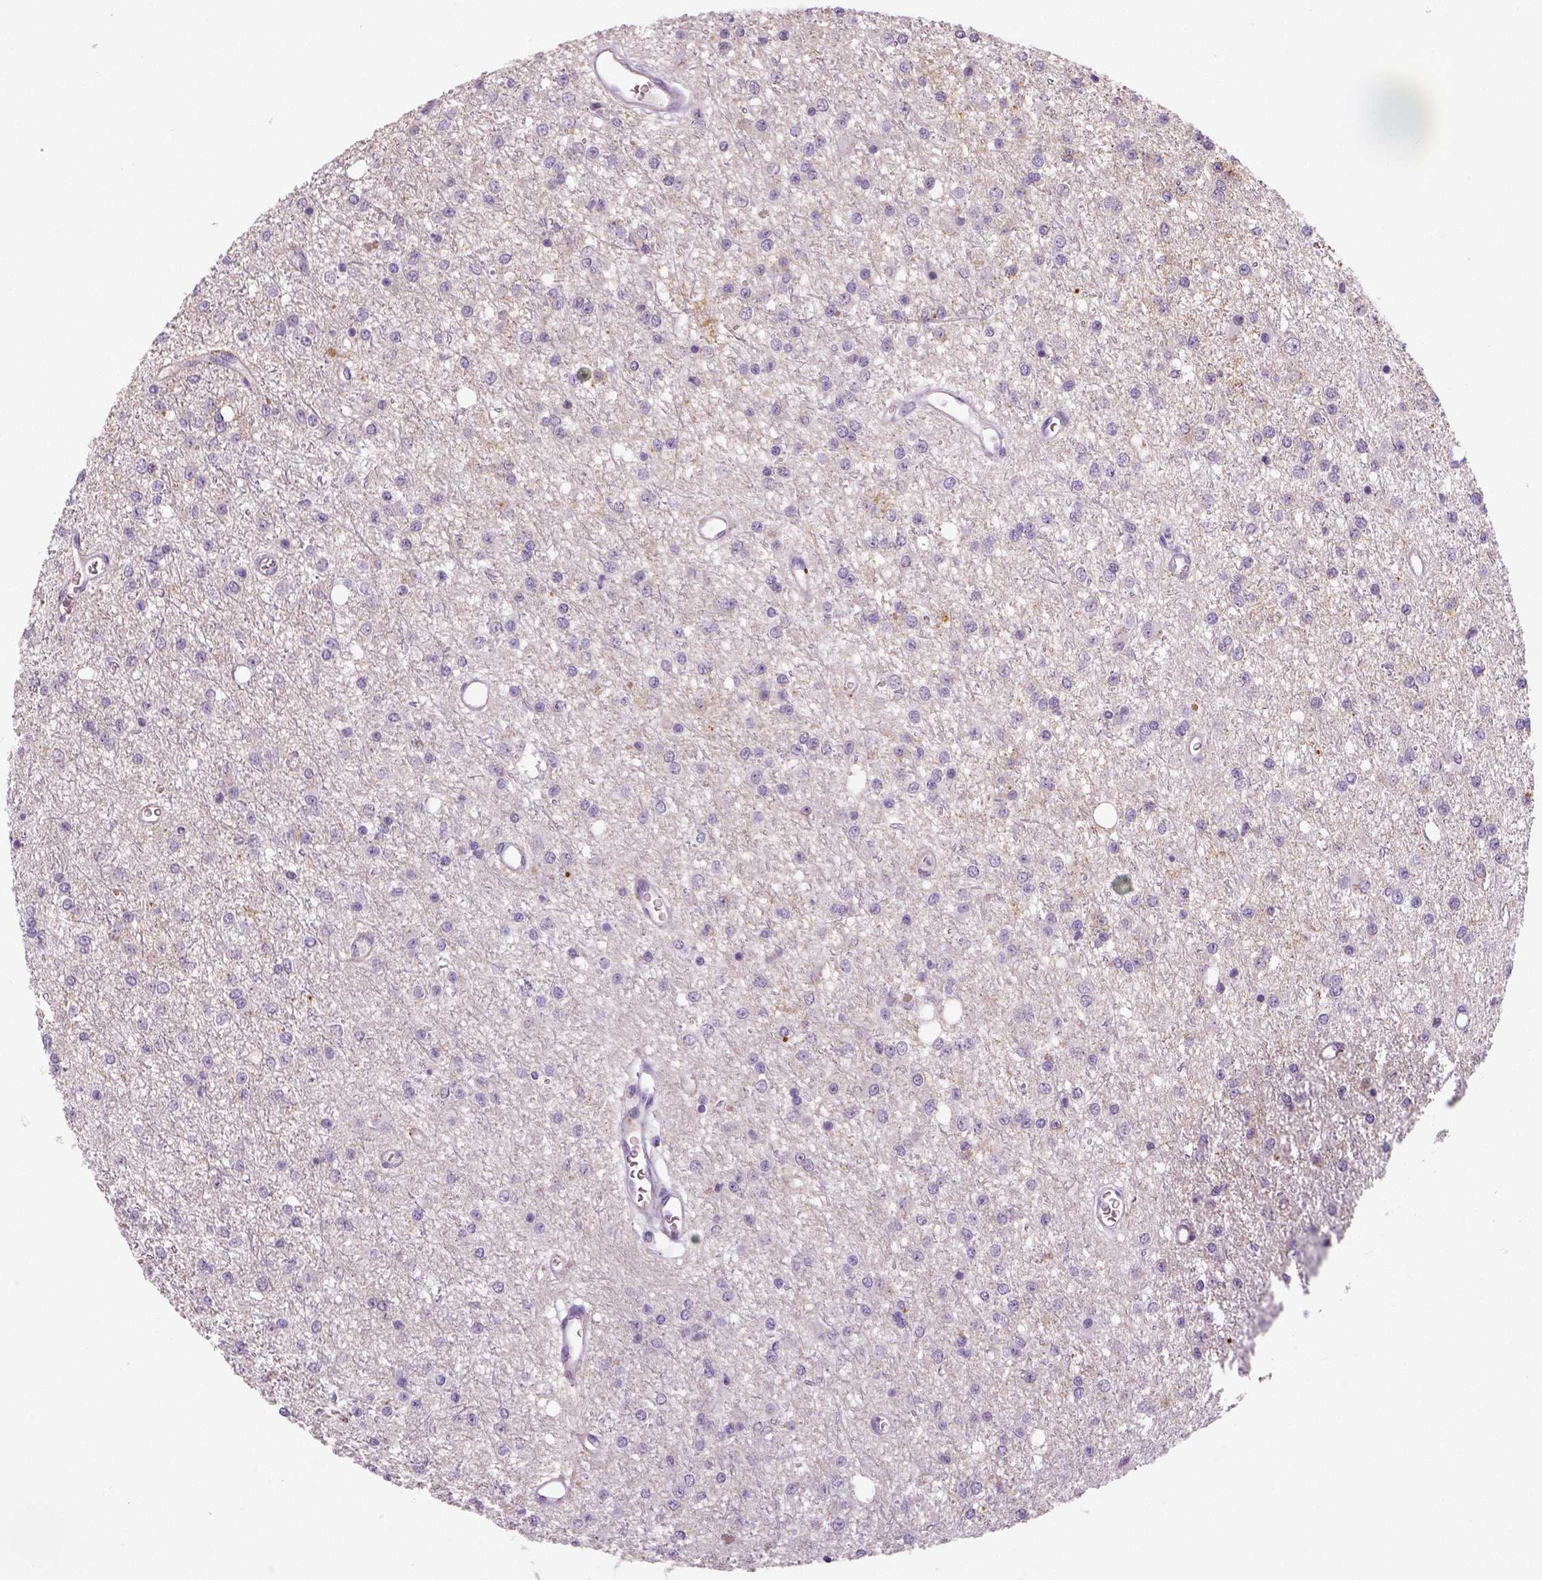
{"staining": {"intensity": "negative", "quantity": "none", "location": "none"}, "tissue": "glioma", "cell_type": "Tumor cells", "image_type": "cancer", "snomed": [{"axis": "morphology", "description": "Glioma, malignant, Low grade"}, {"axis": "topography", "description": "Brain"}], "caption": "Tumor cells show no significant positivity in malignant glioma (low-grade).", "gene": "TSPAN7", "patient": {"sex": "female", "age": 45}}